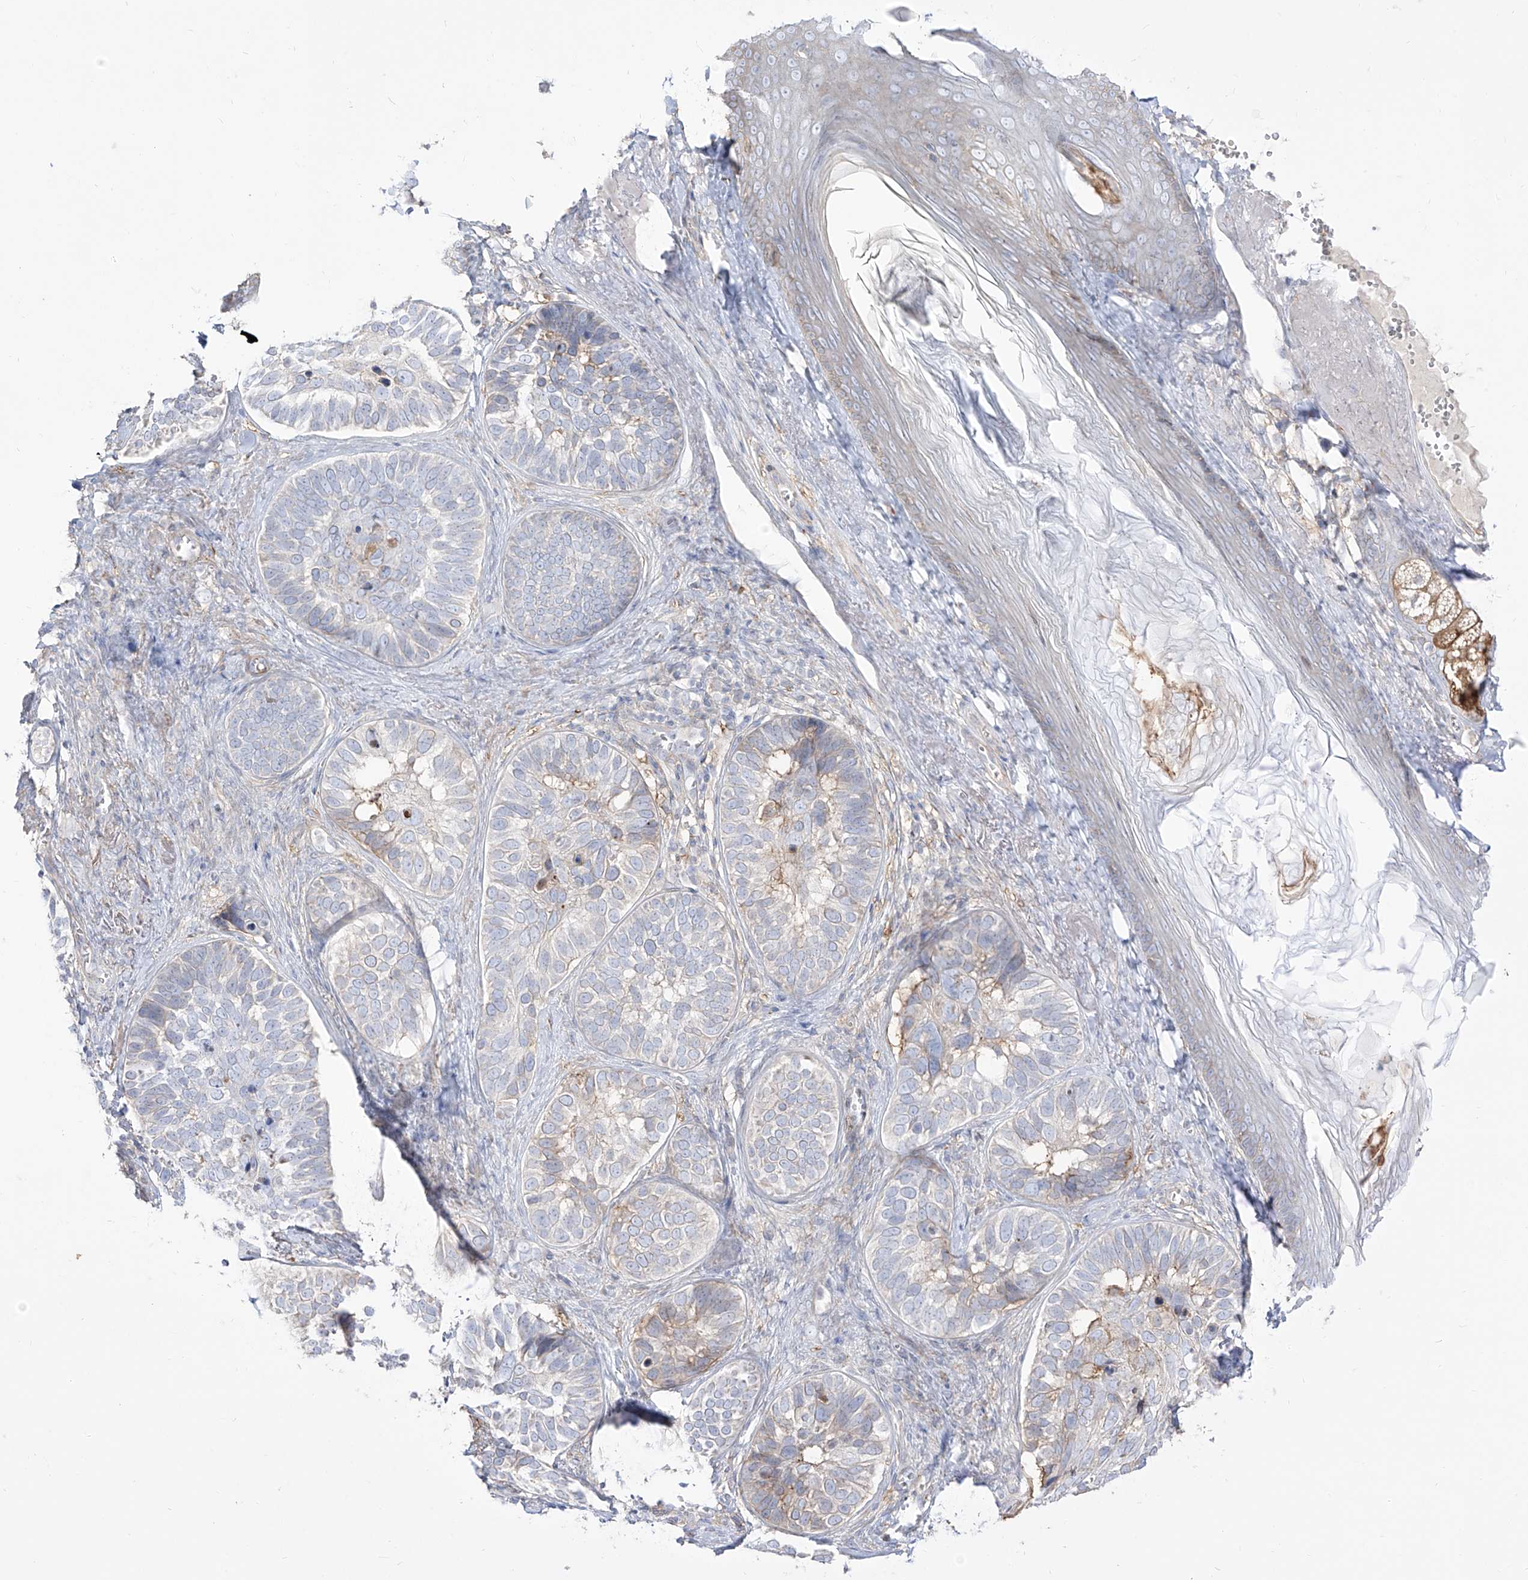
{"staining": {"intensity": "negative", "quantity": "none", "location": "none"}, "tissue": "skin cancer", "cell_type": "Tumor cells", "image_type": "cancer", "snomed": [{"axis": "morphology", "description": "Basal cell carcinoma"}, {"axis": "topography", "description": "Skin"}], "caption": "Protein analysis of skin basal cell carcinoma demonstrates no significant staining in tumor cells.", "gene": "ZGRF1", "patient": {"sex": "male", "age": 62}}